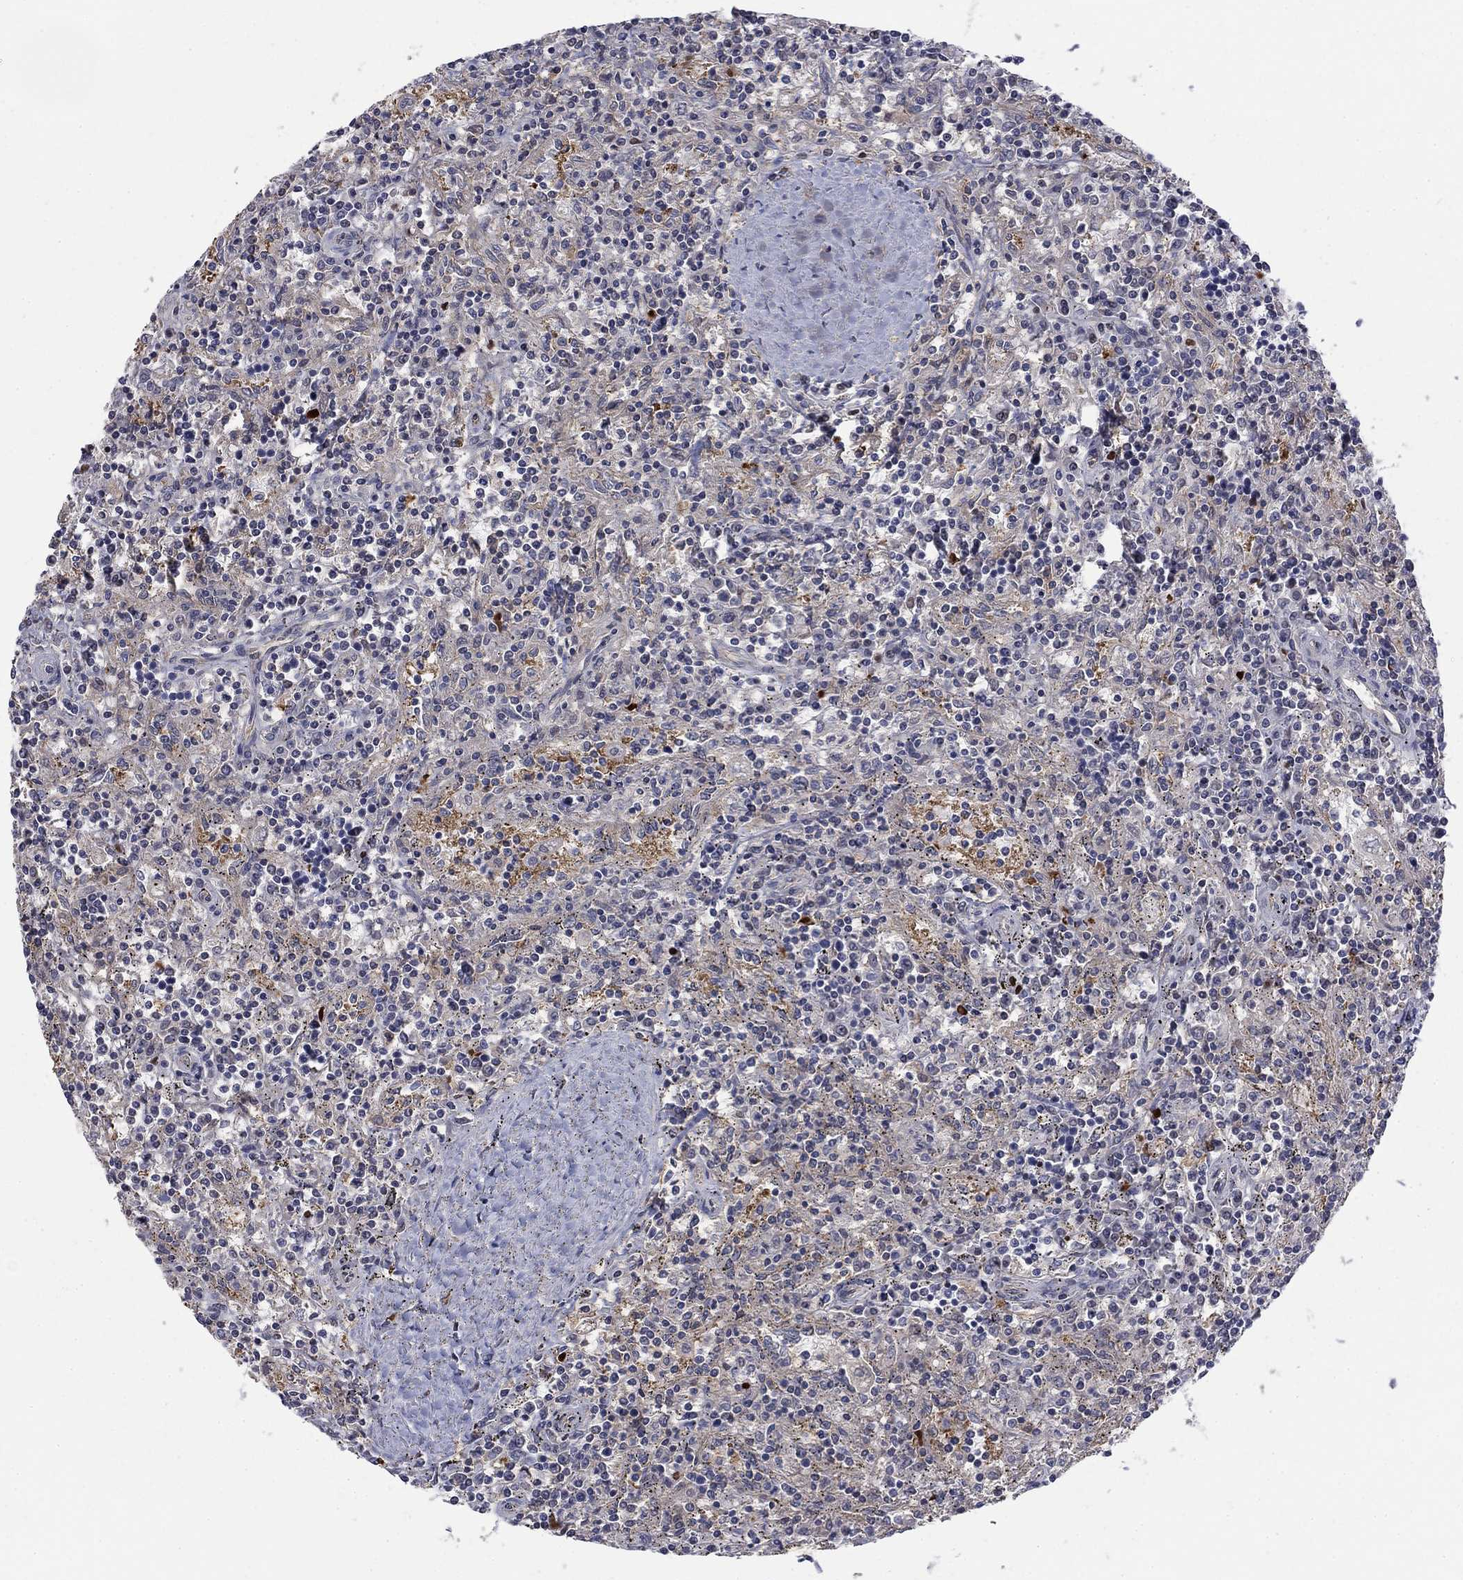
{"staining": {"intensity": "negative", "quantity": "none", "location": "none"}, "tissue": "lymphoma", "cell_type": "Tumor cells", "image_type": "cancer", "snomed": [{"axis": "morphology", "description": "Malignant lymphoma, non-Hodgkin's type, Low grade"}, {"axis": "topography", "description": "Spleen"}], "caption": "Tumor cells show no significant staining in malignant lymphoma, non-Hodgkin's type (low-grade).", "gene": "PDZD2", "patient": {"sex": "male", "age": 62}}